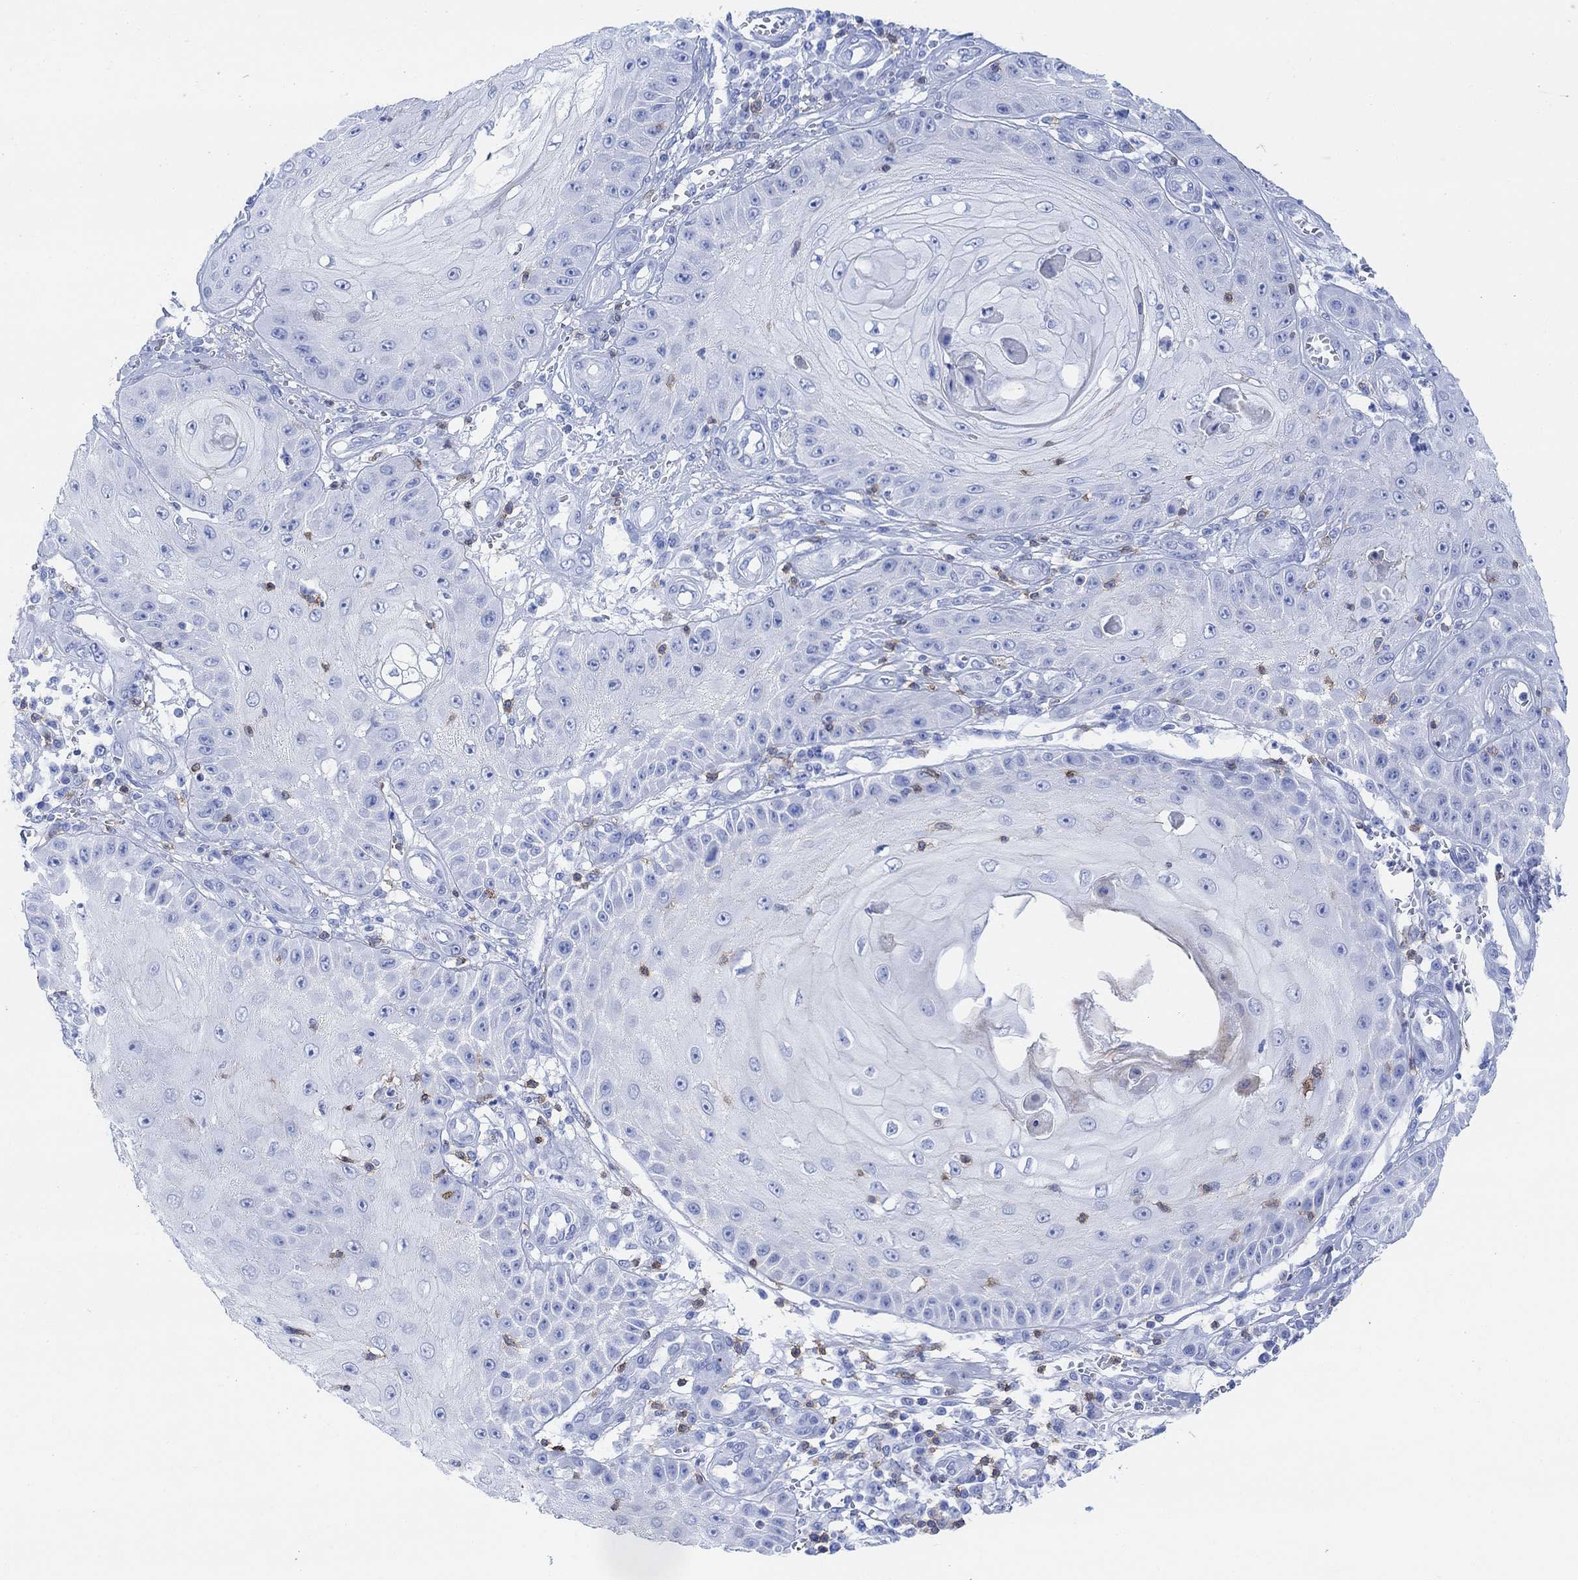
{"staining": {"intensity": "negative", "quantity": "none", "location": "none"}, "tissue": "skin cancer", "cell_type": "Tumor cells", "image_type": "cancer", "snomed": [{"axis": "morphology", "description": "Squamous cell carcinoma, NOS"}, {"axis": "topography", "description": "Skin"}], "caption": "Skin cancer was stained to show a protein in brown. There is no significant expression in tumor cells.", "gene": "GPR65", "patient": {"sex": "male", "age": 70}}